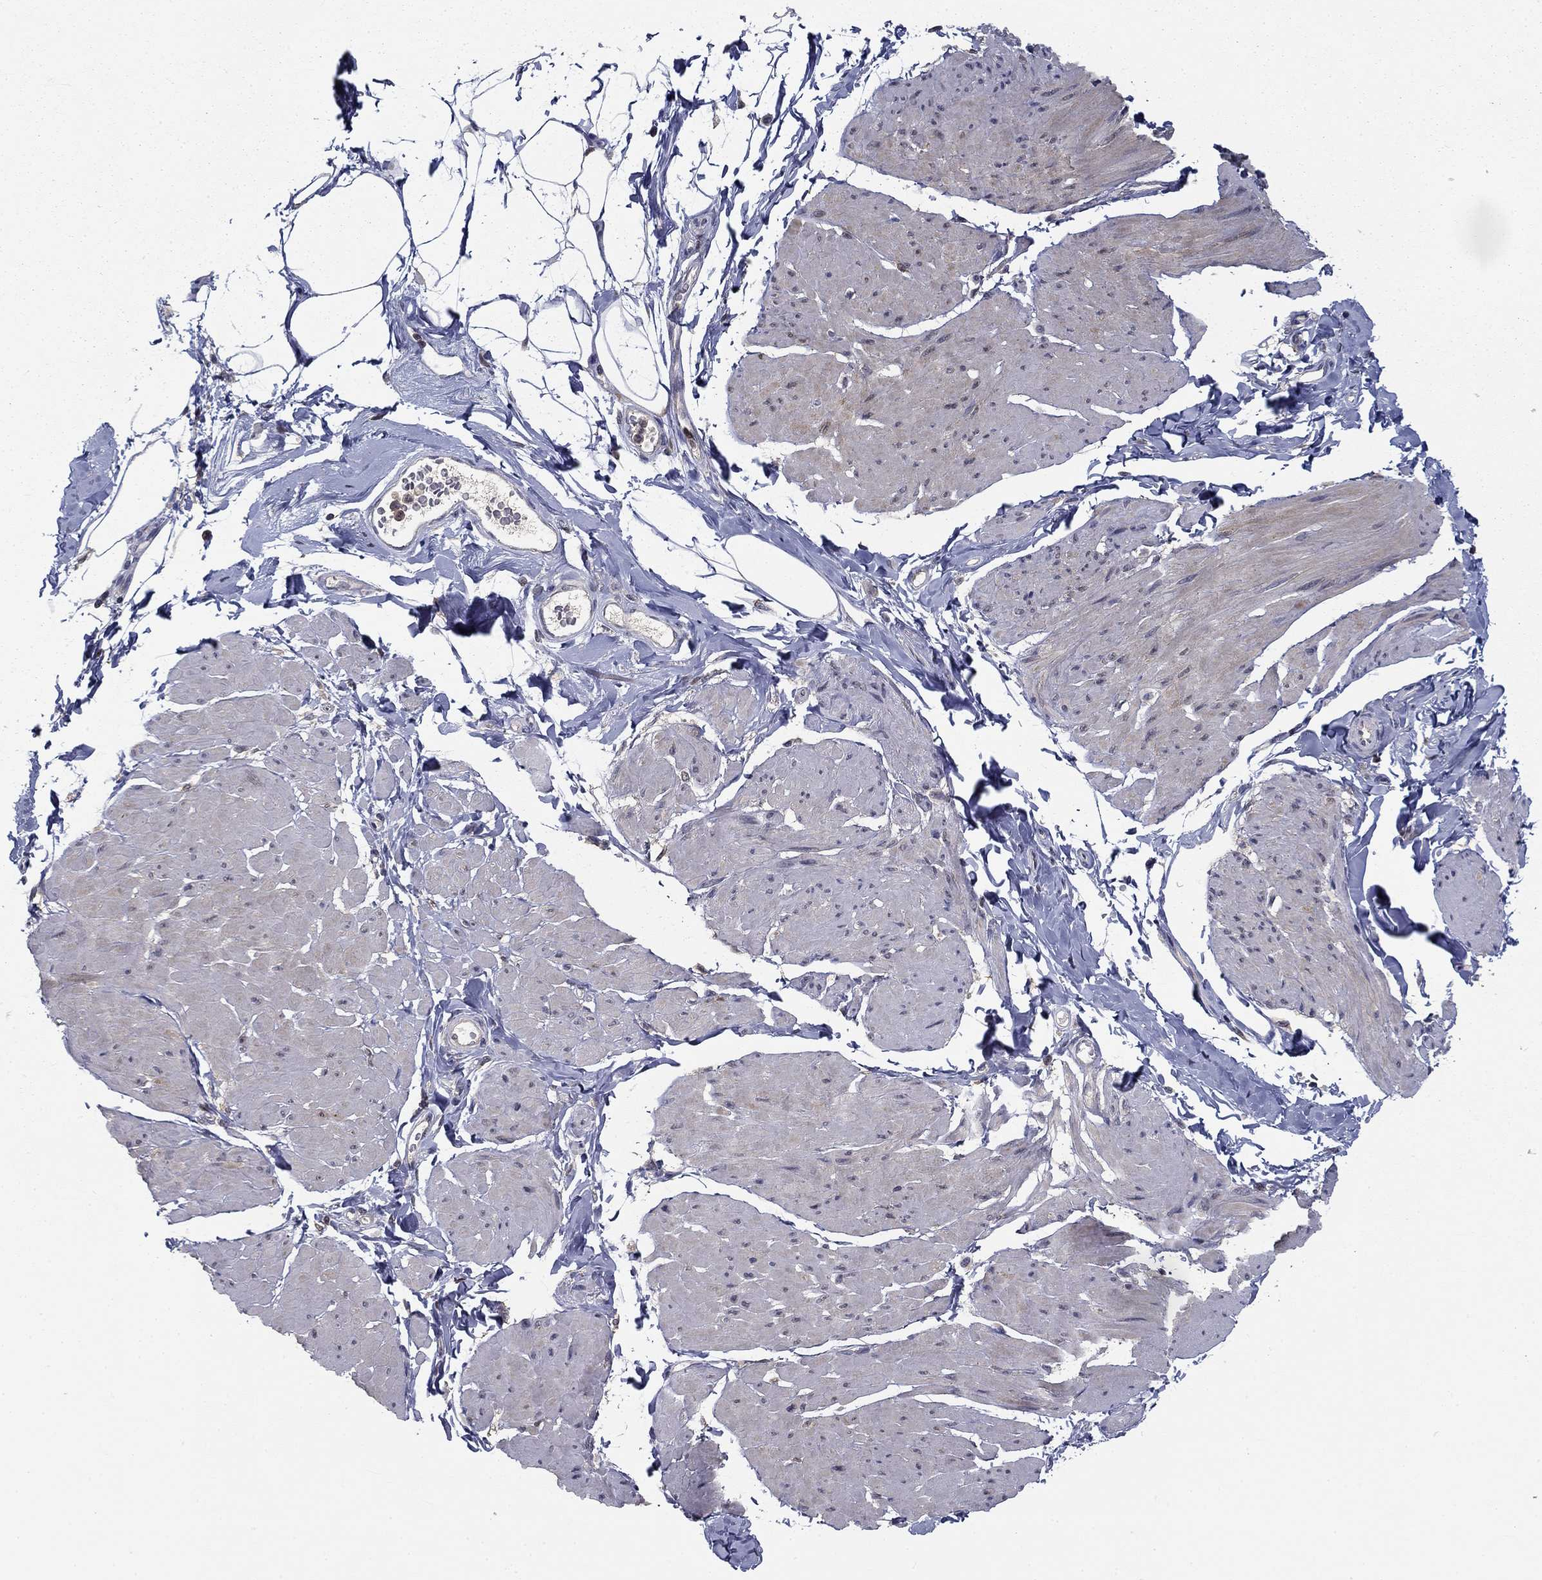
{"staining": {"intensity": "negative", "quantity": "none", "location": "none"}, "tissue": "smooth muscle", "cell_type": "Smooth muscle cells", "image_type": "normal", "snomed": [{"axis": "morphology", "description": "Normal tissue, NOS"}, {"axis": "topography", "description": "Adipose tissue"}, {"axis": "topography", "description": "Smooth muscle"}, {"axis": "topography", "description": "Peripheral nerve tissue"}], "caption": "Smooth muscle stained for a protein using immunohistochemistry (IHC) shows no positivity smooth muscle cells.", "gene": "NIT2", "patient": {"sex": "male", "age": 83}}